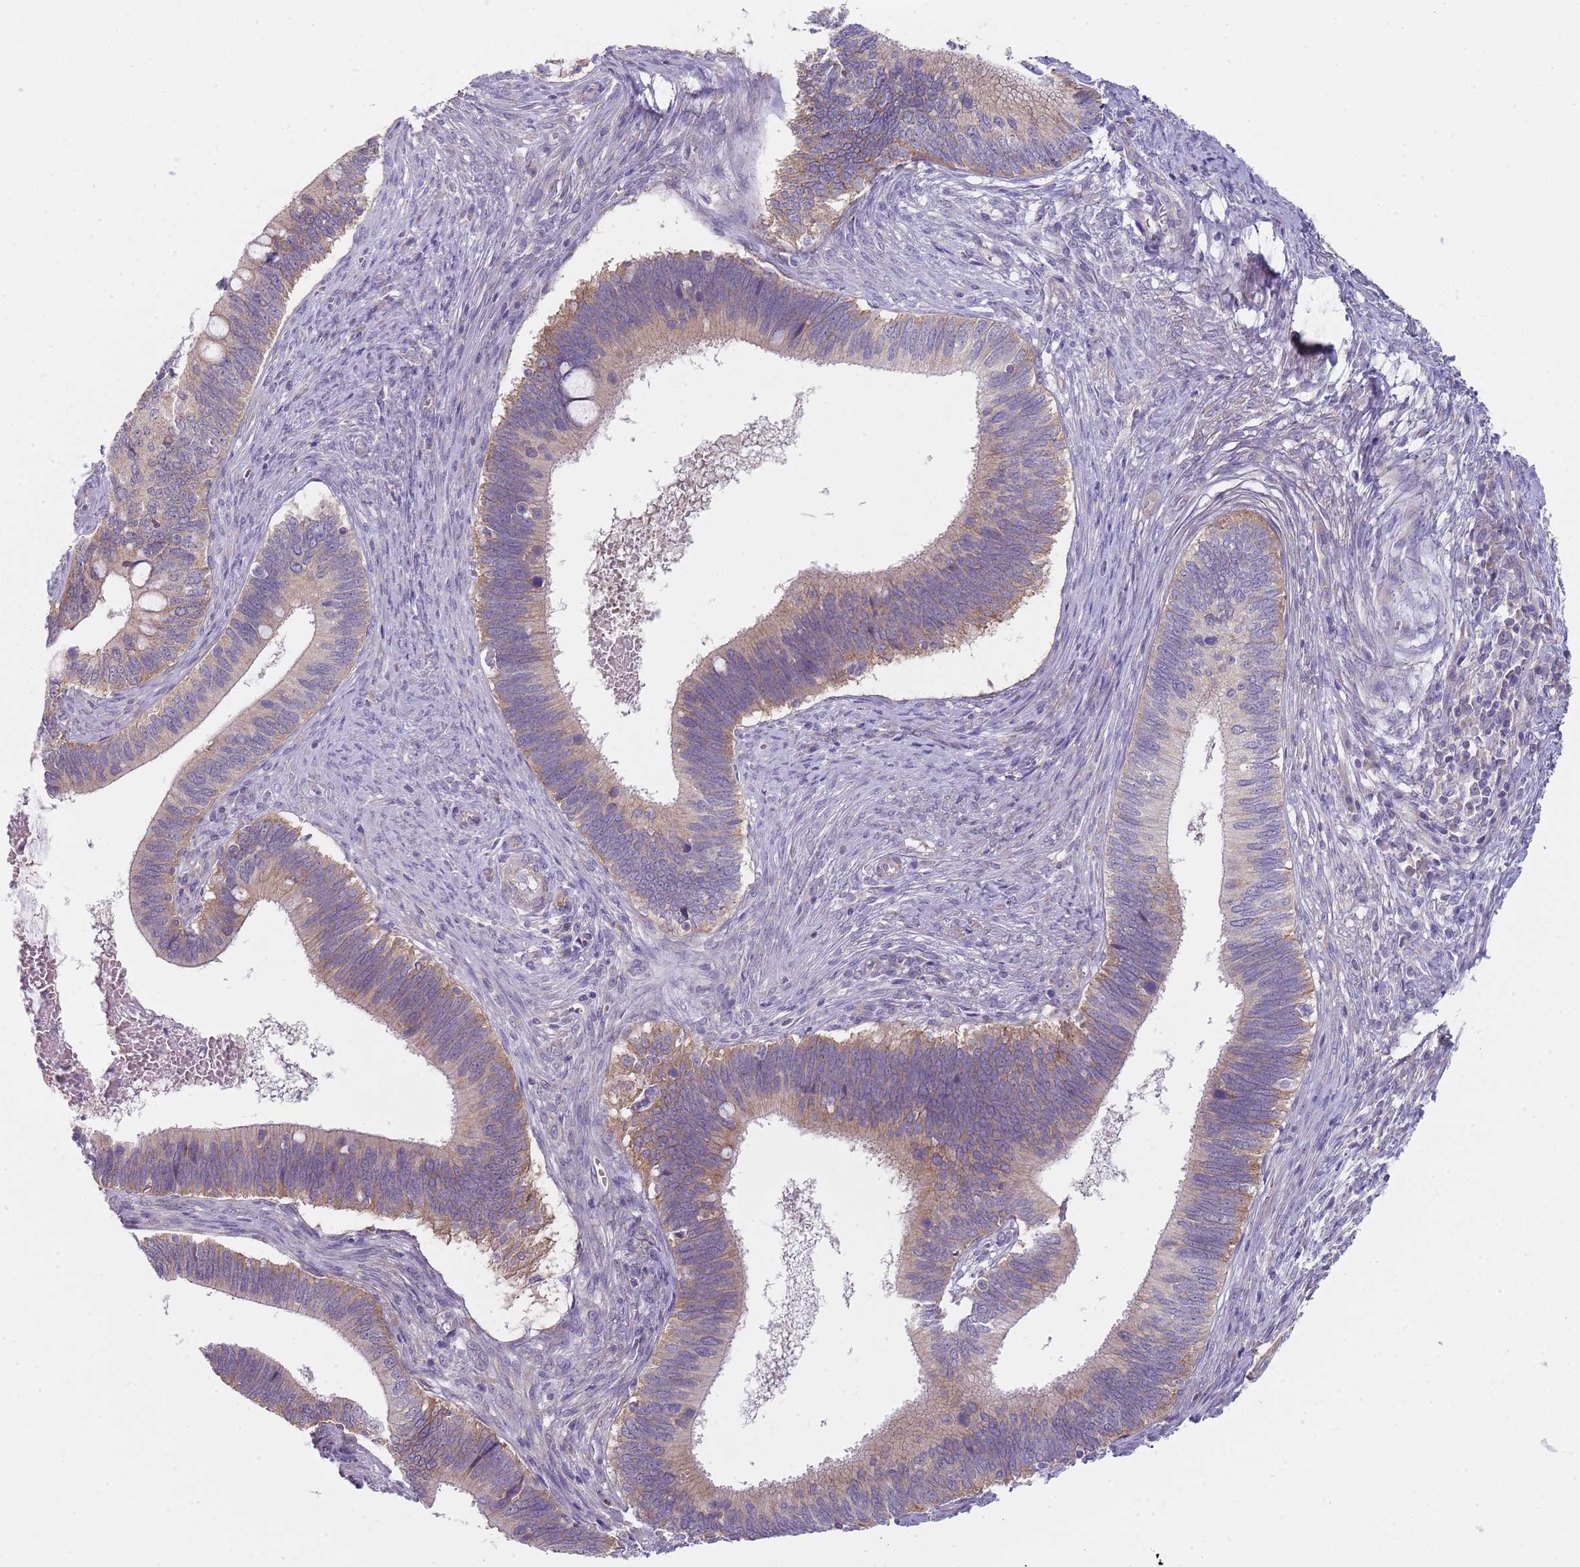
{"staining": {"intensity": "moderate", "quantity": ">75%", "location": "cytoplasmic/membranous"}, "tissue": "cervical cancer", "cell_type": "Tumor cells", "image_type": "cancer", "snomed": [{"axis": "morphology", "description": "Adenocarcinoma, NOS"}, {"axis": "topography", "description": "Cervix"}], "caption": "Immunohistochemical staining of human cervical cancer (adenocarcinoma) exhibits moderate cytoplasmic/membranous protein staining in about >75% of tumor cells.", "gene": "SLC26A6", "patient": {"sex": "female", "age": 42}}